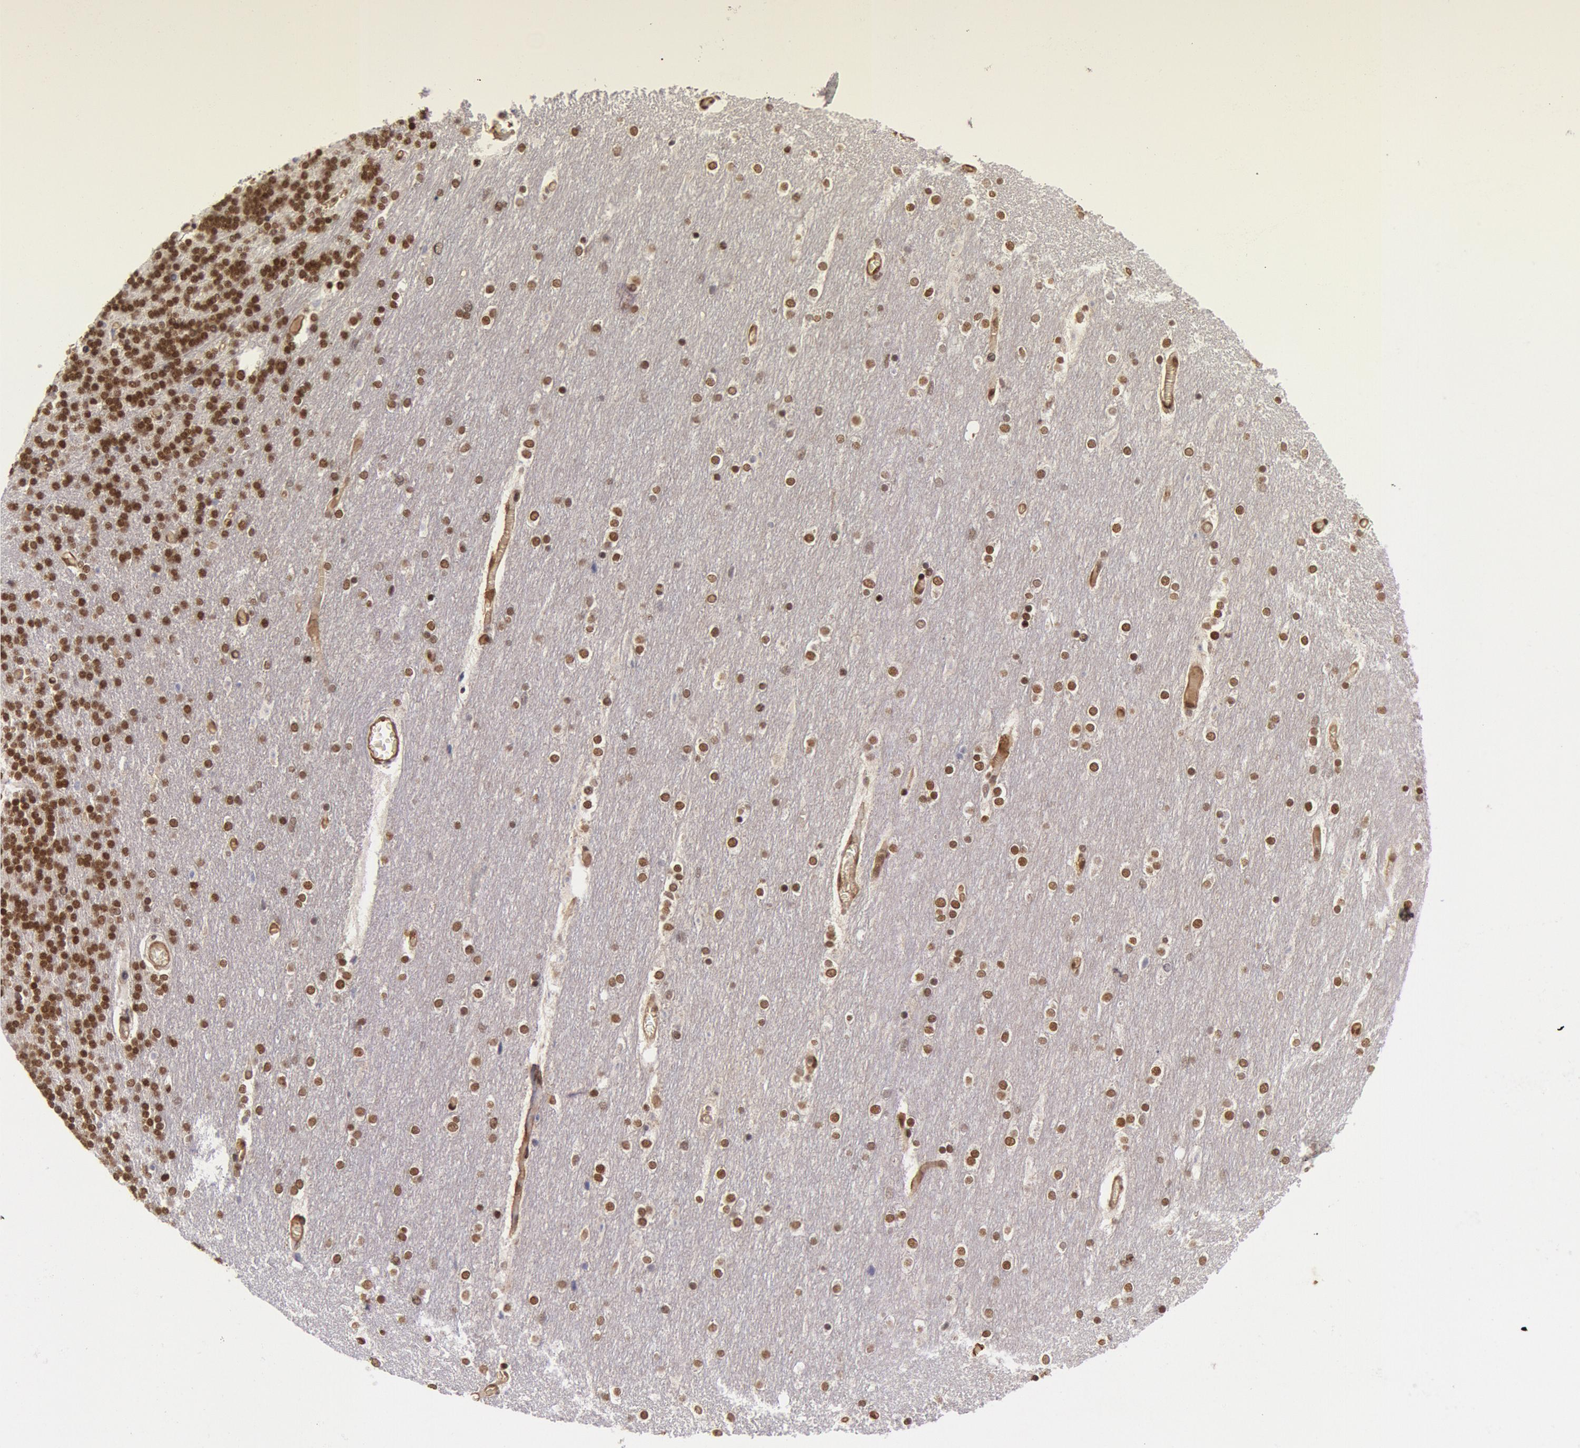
{"staining": {"intensity": "strong", "quantity": ">75%", "location": "nuclear"}, "tissue": "cerebellum", "cell_type": "Cells in granular layer", "image_type": "normal", "snomed": [{"axis": "morphology", "description": "Normal tissue, NOS"}, {"axis": "topography", "description": "Cerebellum"}], "caption": "Cerebellum stained with IHC shows strong nuclear positivity in about >75% of cells in granular layer. The protein of interest is stained brown, and the nuclei are stained in blue (DAB (3,3'-diaminobenzidine) IHC with brightfield microscopy, high magnification).", "gene": "CDKN2B", "patient": {"sex": "female", "age": 54}}